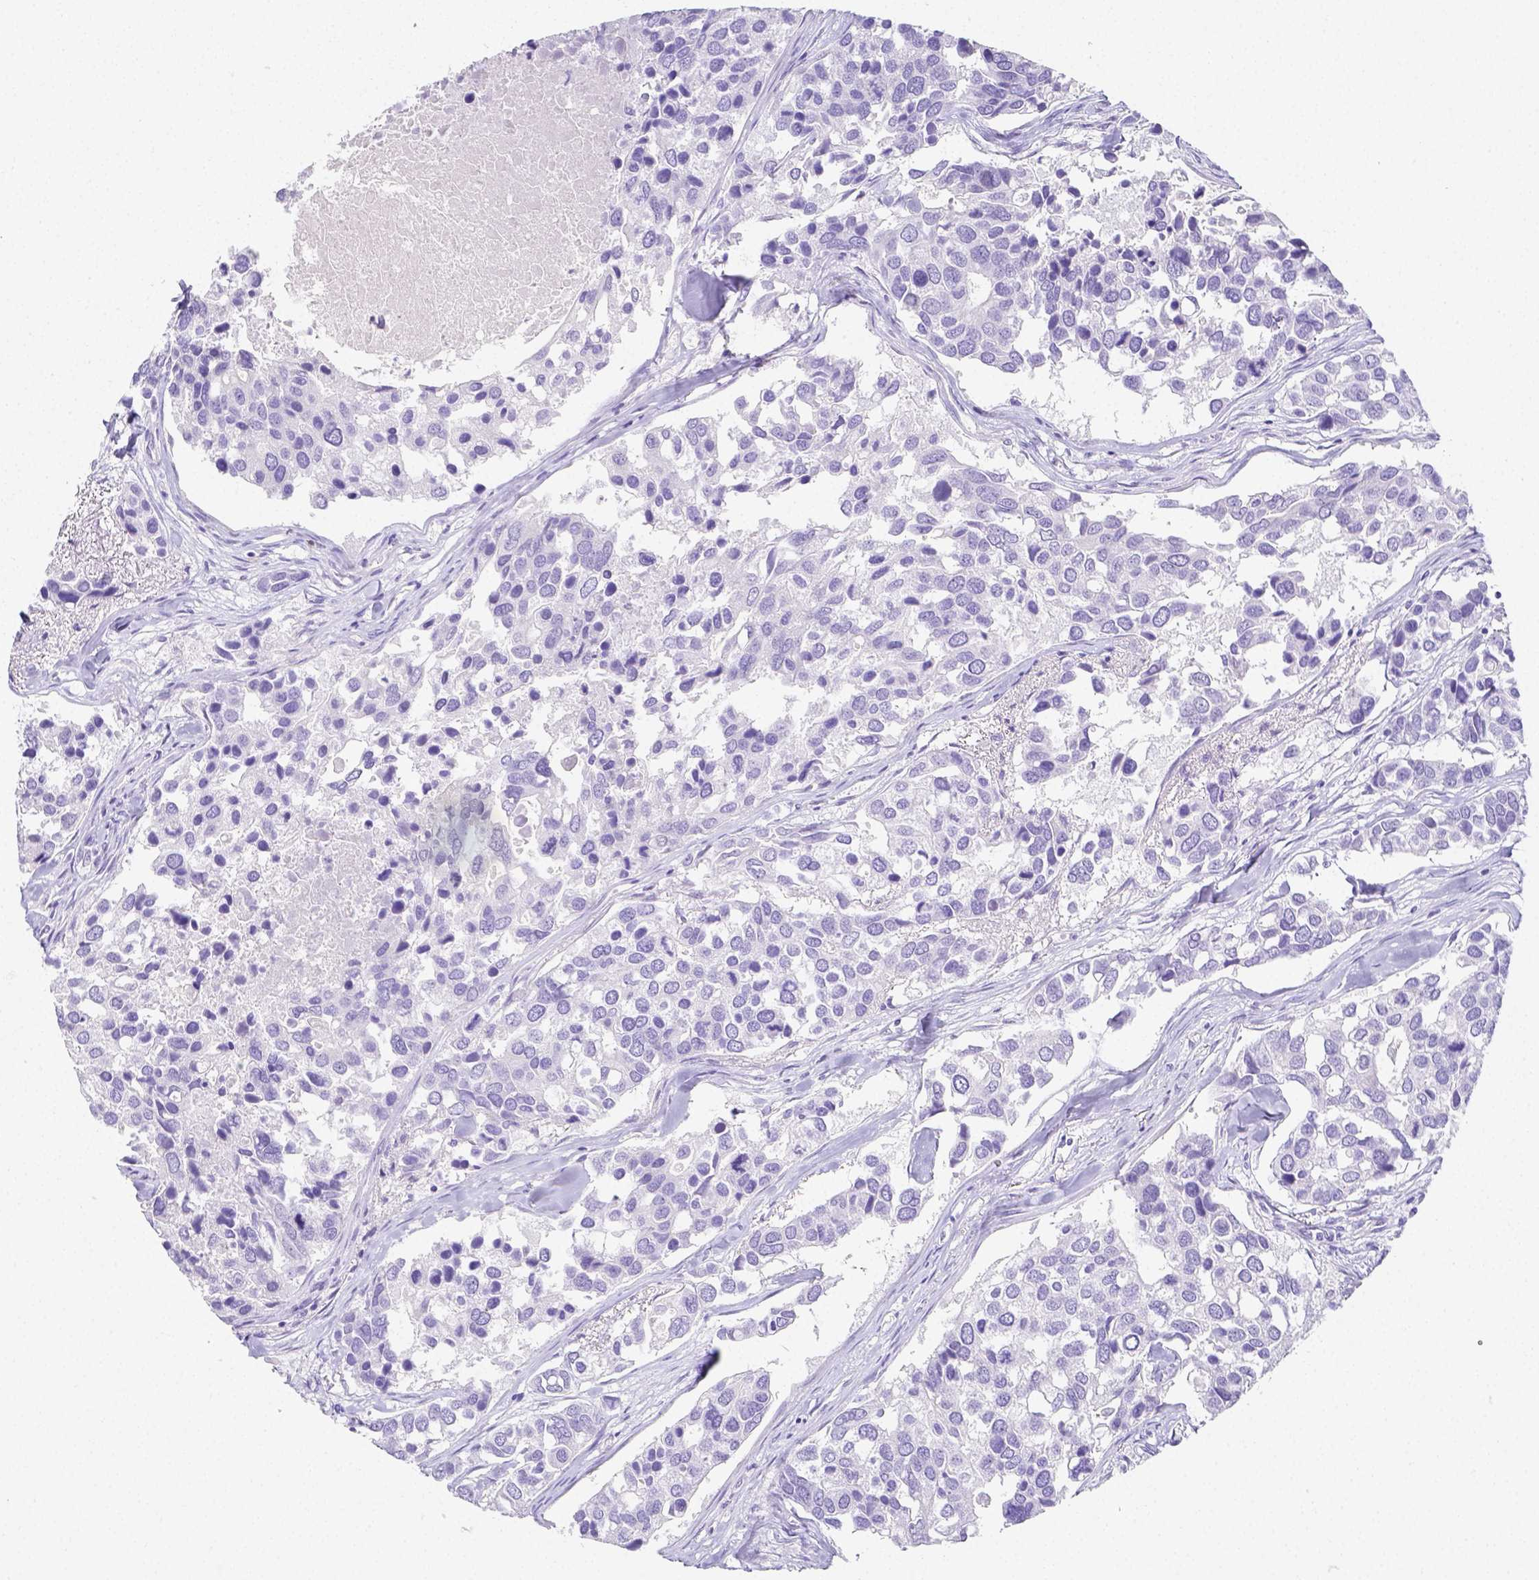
{"staining": {"intensity": "negative", "quantity": "none", "location": "none"}, "tissue": "breast cancer", "cell_type": "Tumor cells", "image_type": "cancer", "snomed": [{"axis": "morphology", "description": "Duct carcinoma"}, {"axis": "topography", "description": "Breast"}], "caption": "The image exhibits no significant staining in tumor cells of infiltrating ductal carcinoma (breast).", "gene": "ARHGAP36", "patient": {"sex": "female", "age": 83}}